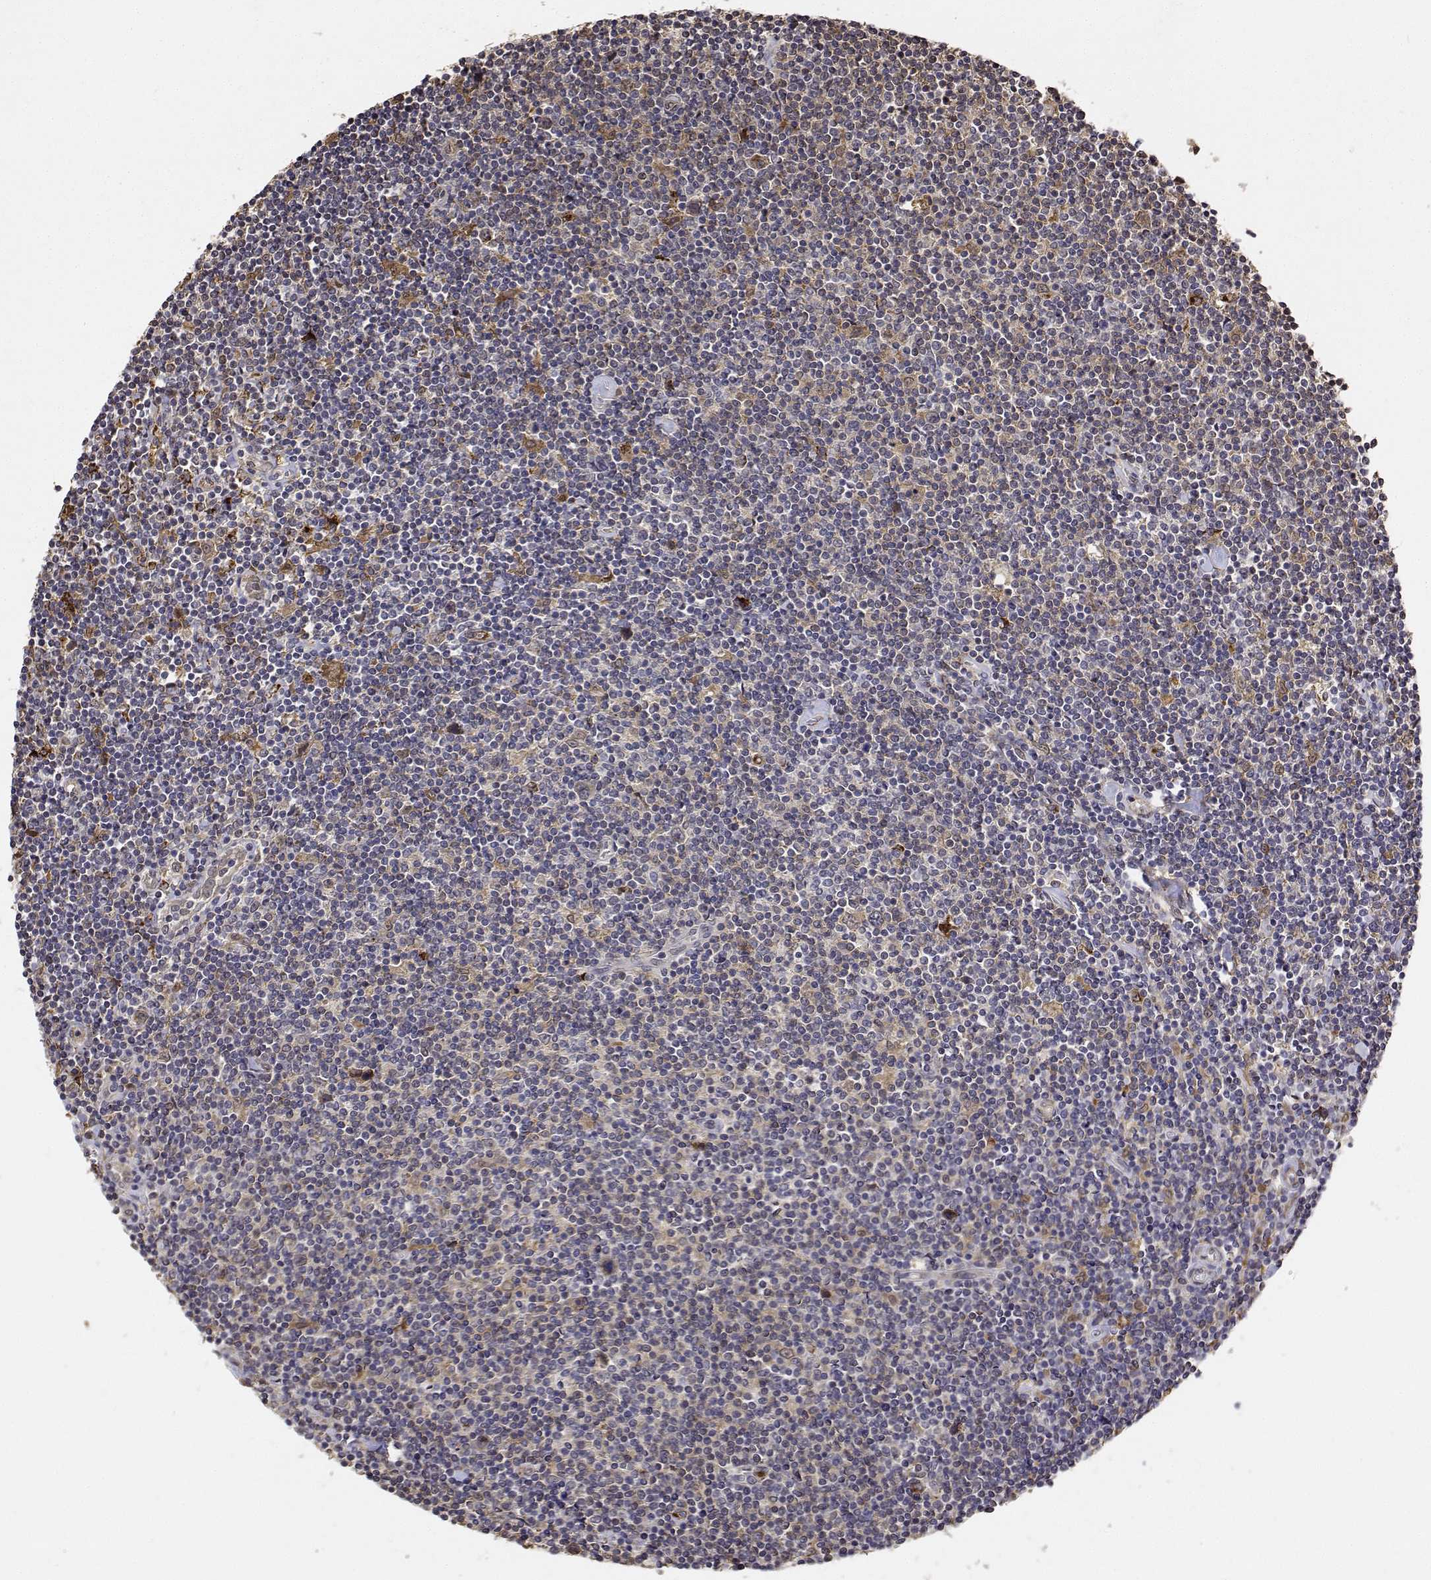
{"staining": {"intensity": "weak", "quantity": ">75%", "location": "cytoplasmic/membranous"}, "tissue": "lymphoma", "cell_type": "Tumor cells", "image_type": "cancer", "snomed": [{"axis": "morphology", "description": "Hodgkin's disease, NOS"}, {"axis": "topography", "description": "Lymph node"}], "caption": "Weak cytoplasmic/membranous protein expression is seen in approximately >75% of tumor cells in lymphoma.", "gene": "PCID2", "patient": {"sex": "male", "age": 40}}